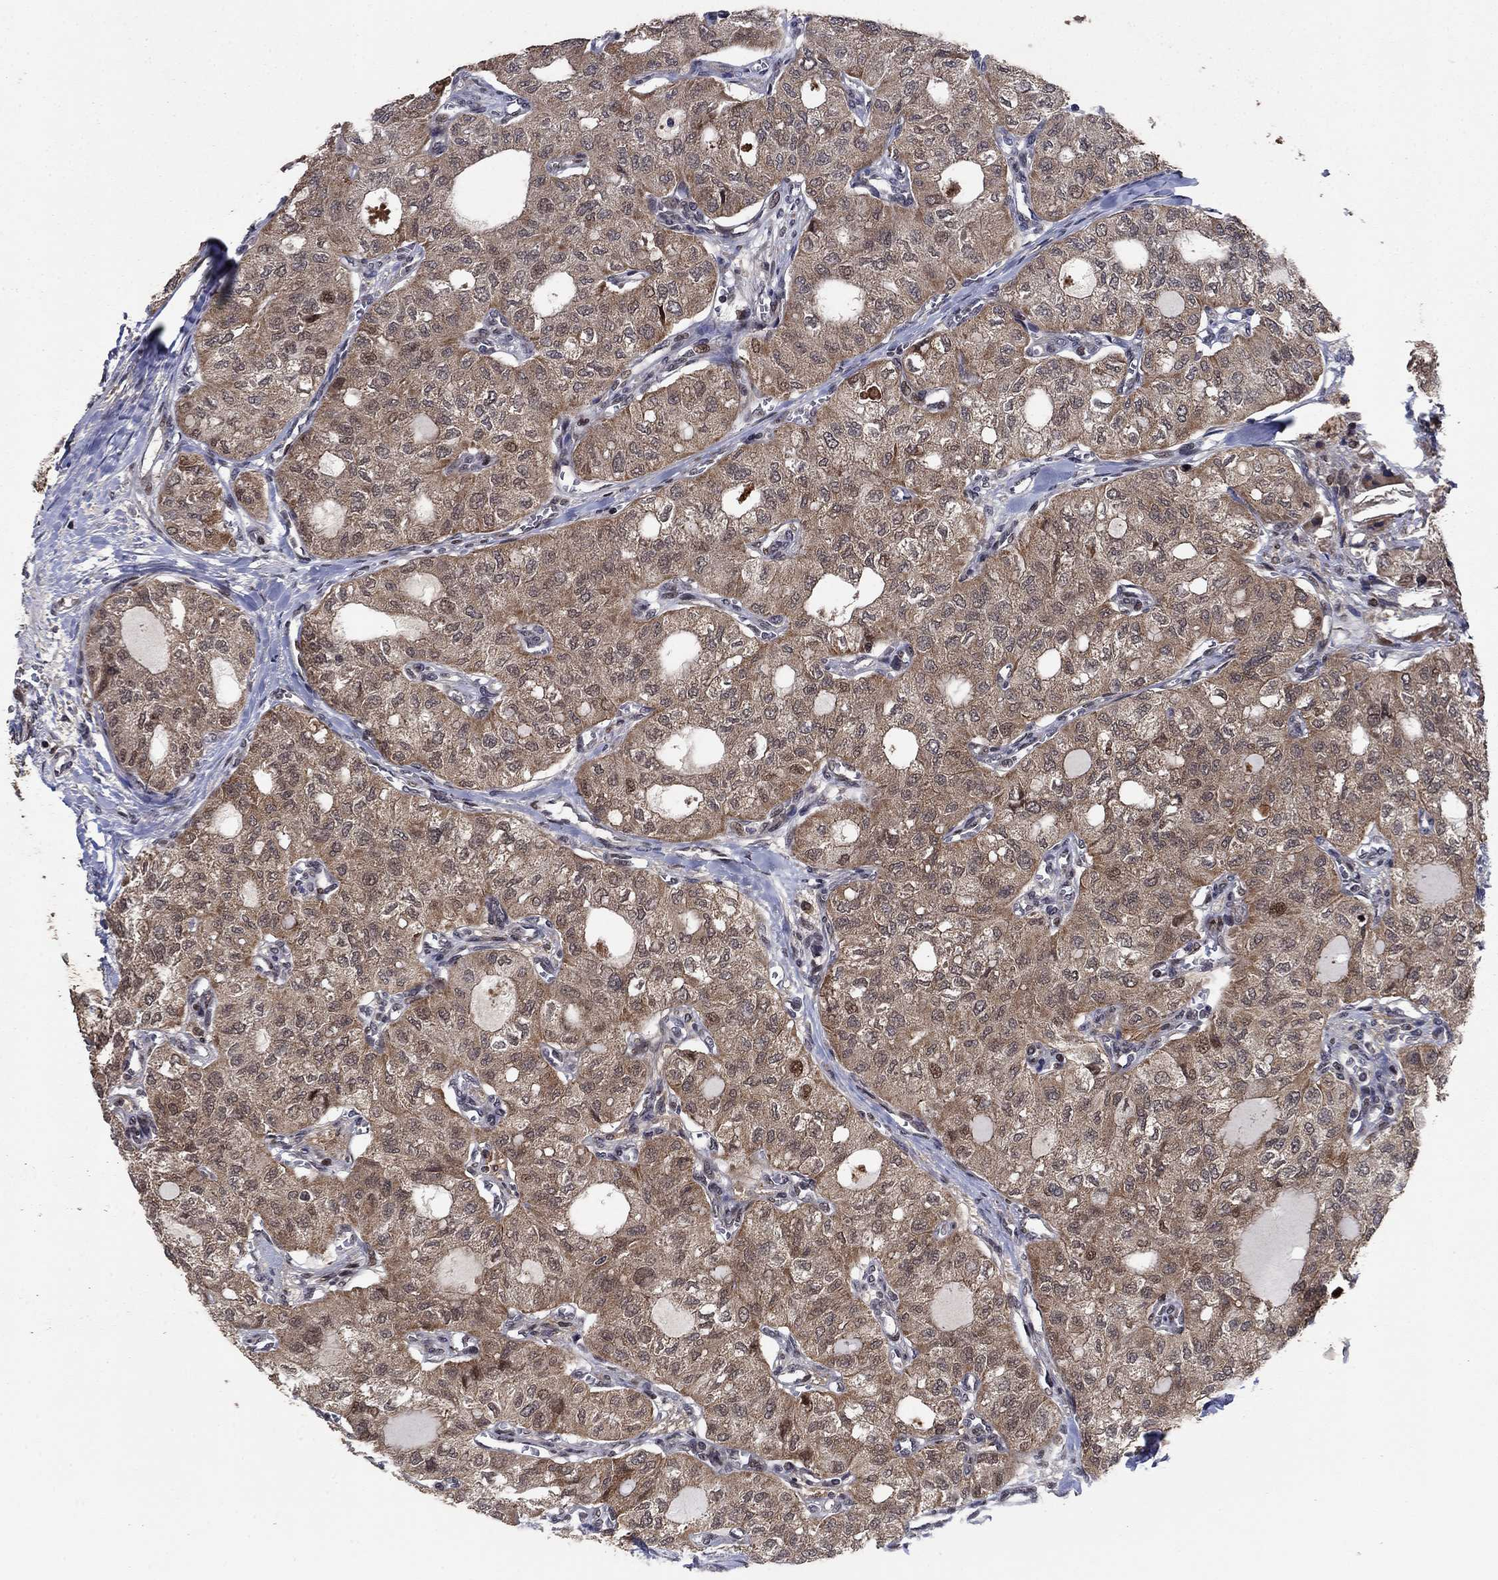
{"staining": {"intensity": "moderate", "quantity": "<25%", "location": "cytoplasmic/membranous,nuclear"}, "tissue": "thyroid cancer", "cell_type": "Tumor cells", "image_type": "cancer", "snomed": [{"axis": "morphology", "description": "Follicular adenoma carcinoma, NOS"}, {"axis": "topography", "description": "Thyroid gland"}], "caption": "This micrograph shows immunohistochemistry (IHC) staining of thyroid cancer, with low moderate cytoplasmic/membranous and nuclear expression in approximately <25% of tumor cells.", "gene": "PRICKLE4", "patient": {"sex": "male", "age": 75}}